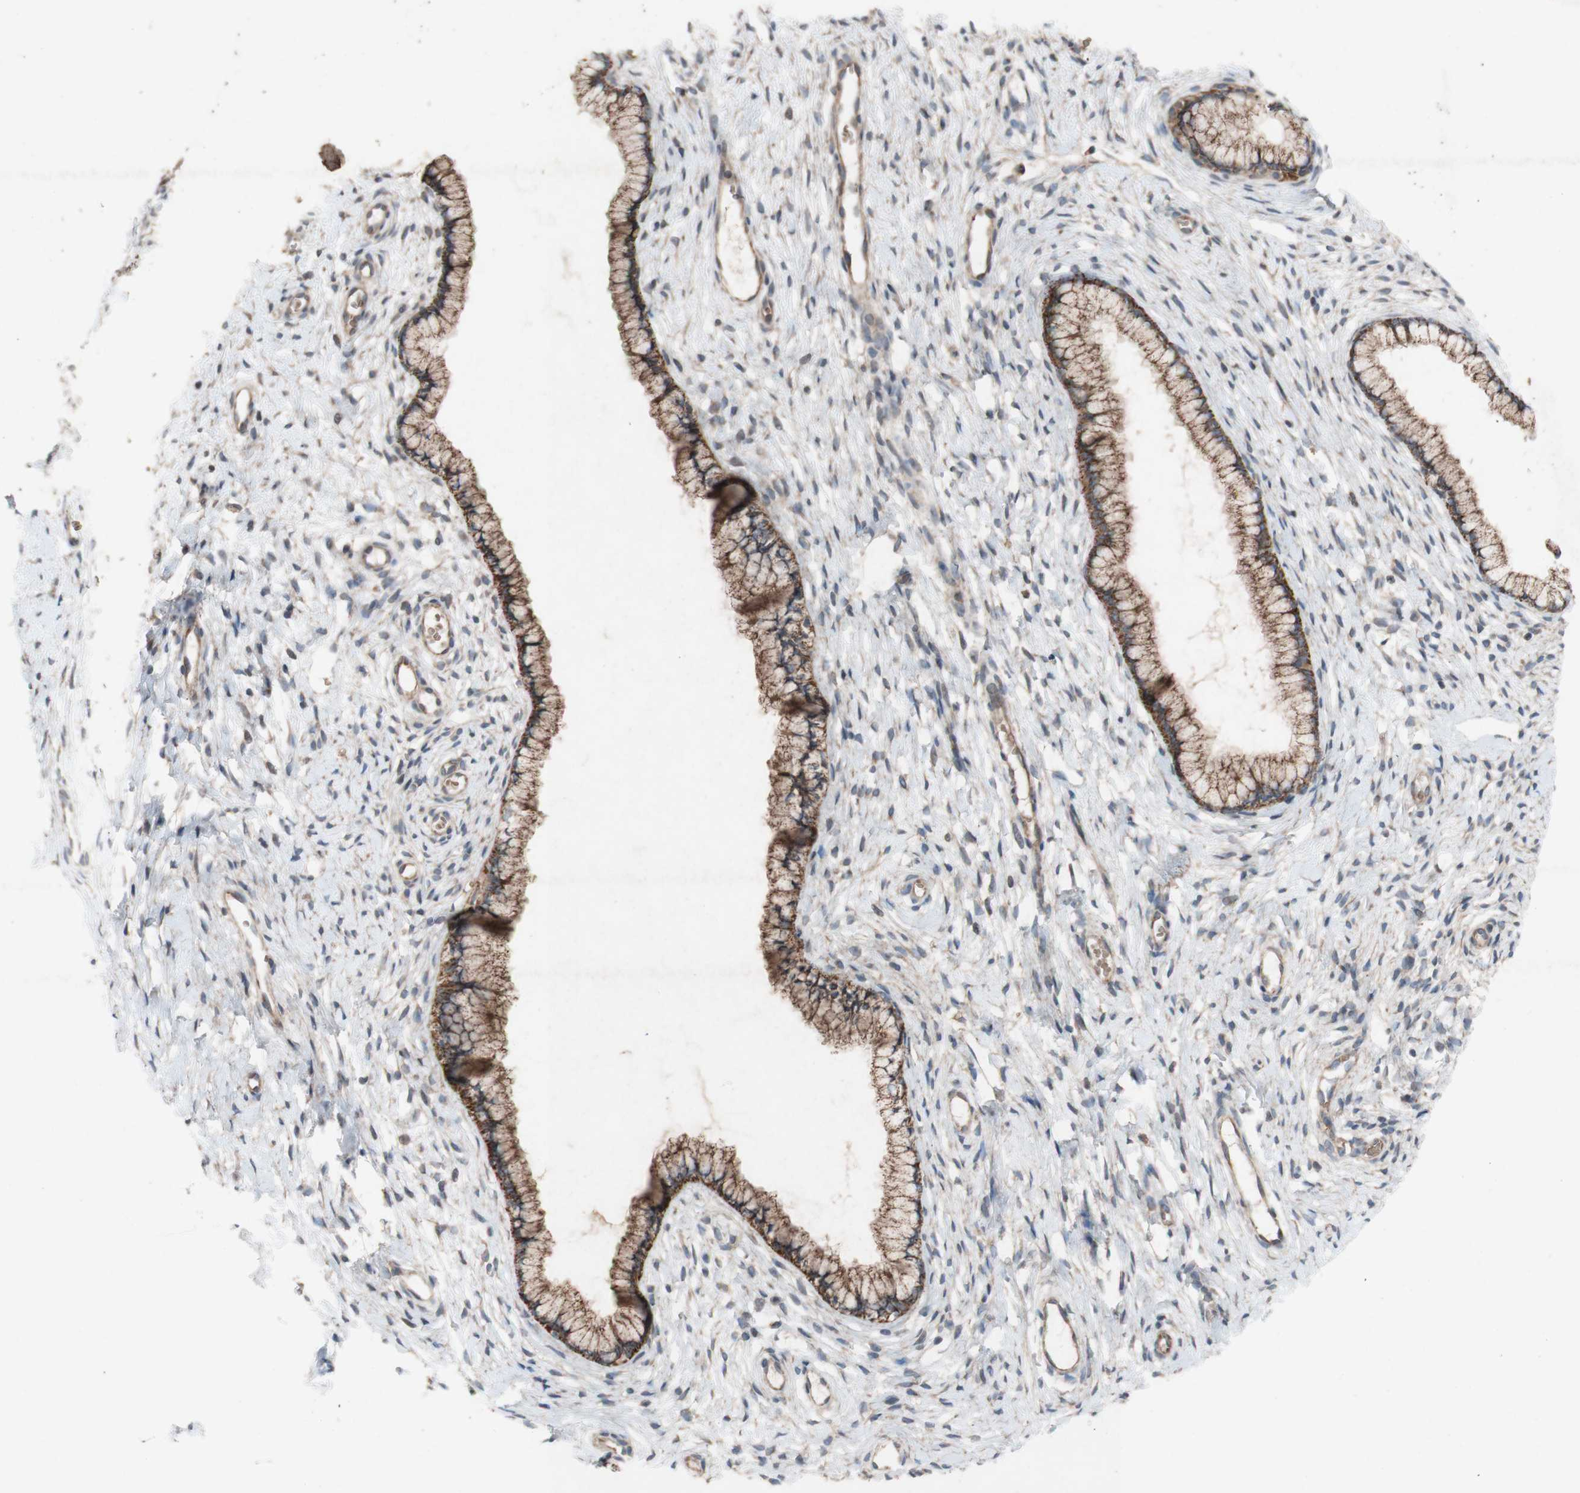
{"staining": {"intensity": "strong", "quantity": ">75%", "location": "cytoplasmic/membranous"}, "tissue": "cervix", "cell_type": "Glandular cells", "image_type": "normal", "snomed": [{"axis": "morphology", "description": "Normal tissue, NOS"}, {"axis": "topography", "description": "Cervix"}], "caption": "Immunohistochemical staining of normal cervix exhibits strong cytoplasmic/membranous protein positivity in about >75% of glandular cells.", "gene": "TST", "patient": {"sex": "female", "age": 65}}